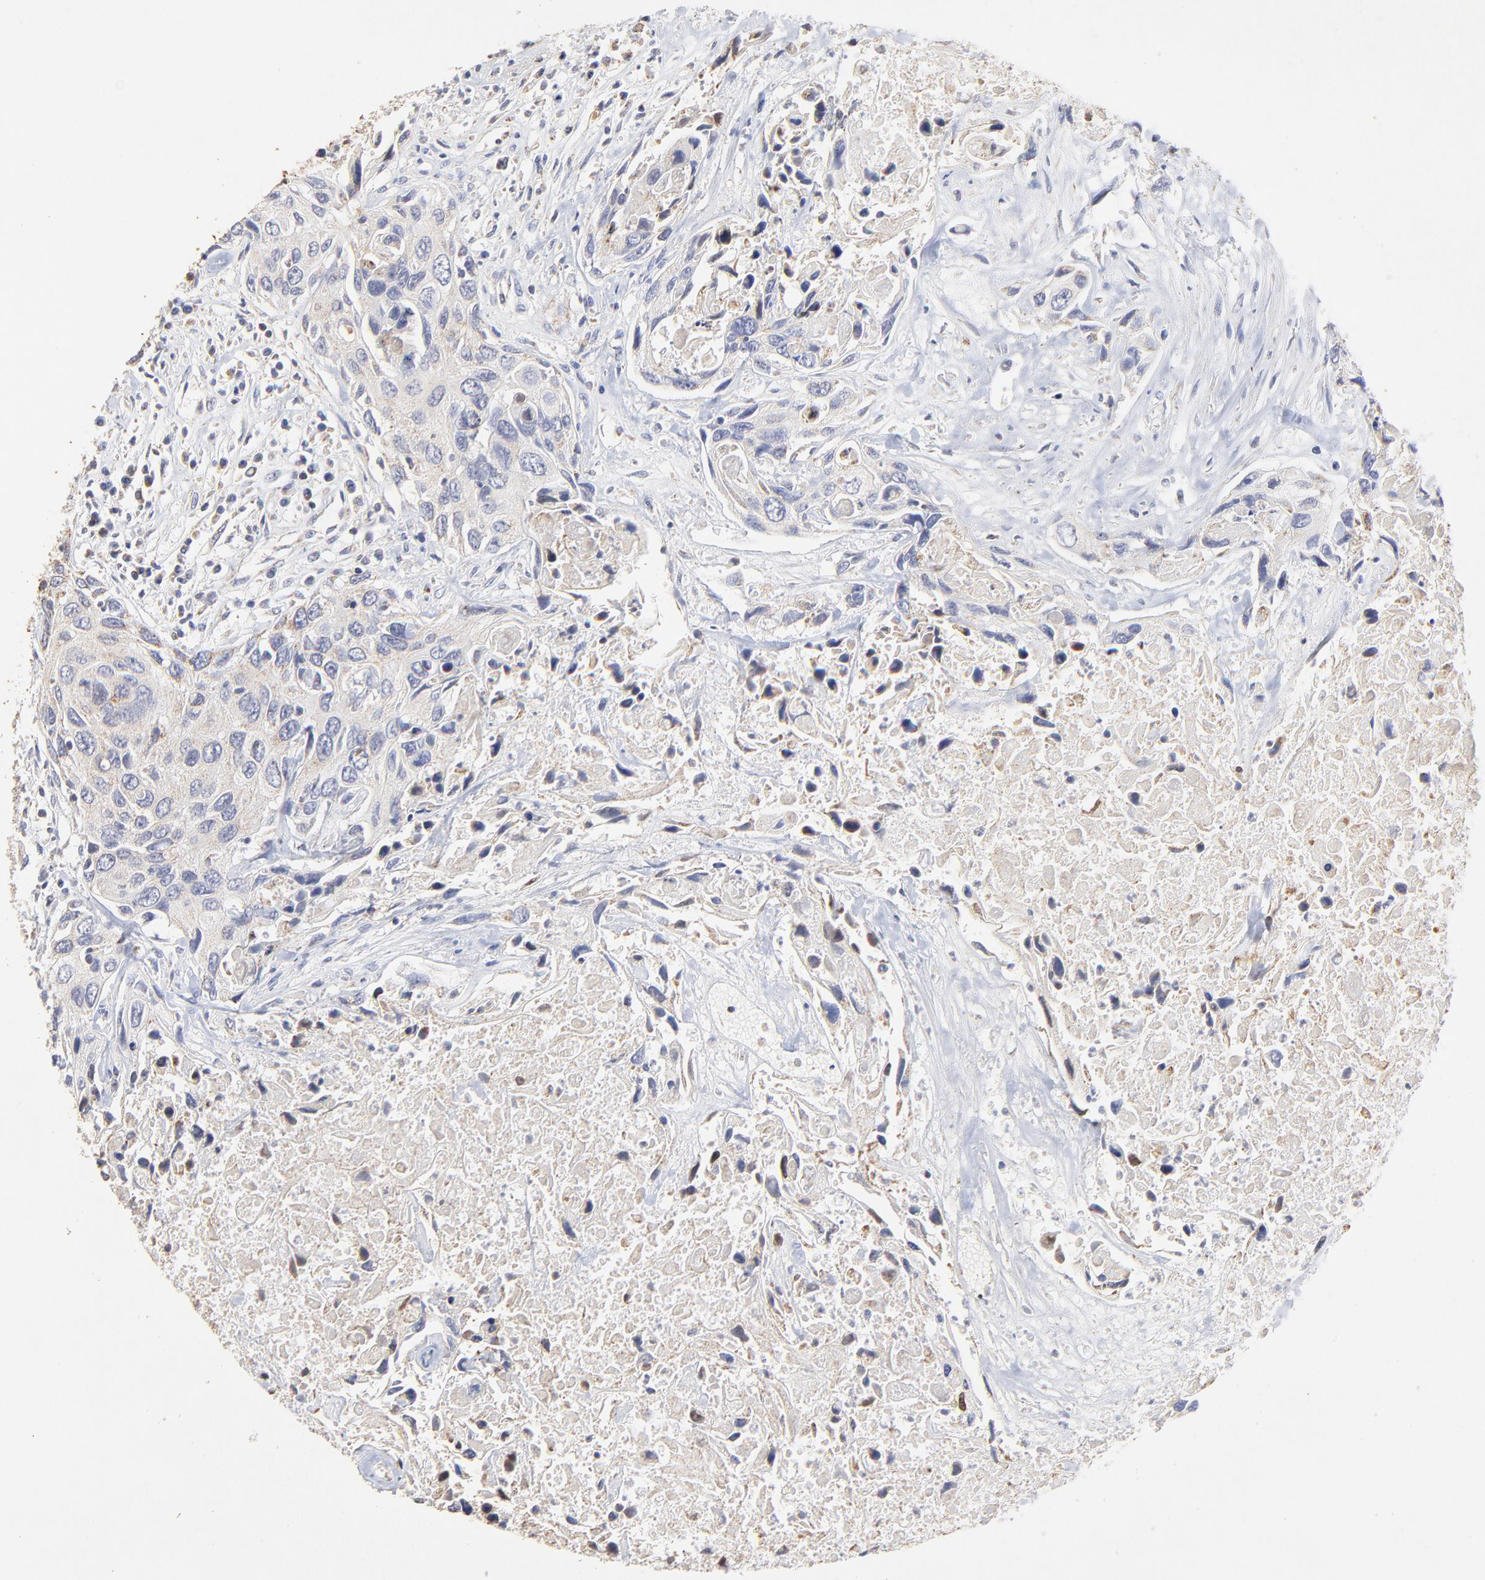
{"staining": {"intensity": "weak", "quantity": "<25%", "location": "cytoplasmic/membranous"}, "tissue": "urothelial cancer", "cell_type": "Tumor cells", "image_type": "cancer", "snomed": [{"axis": "morphology", "description": "Urothelial carcinoma, High grade"}, {"axis": "topography", "description": "Urinary bladder"}], "caption": "Immunohistochemistry (IHC) photomicrograph of neoplastic tissue: urothelial cancer stained with DAB (3,3'-diaminobenzidine) exhibits no significant protein staining in tumor cells. (DAB immunohistochemistry (IHC), high magnification).", "gene": "SSBP1", "patient": {"sex": "male", "age": 71}}